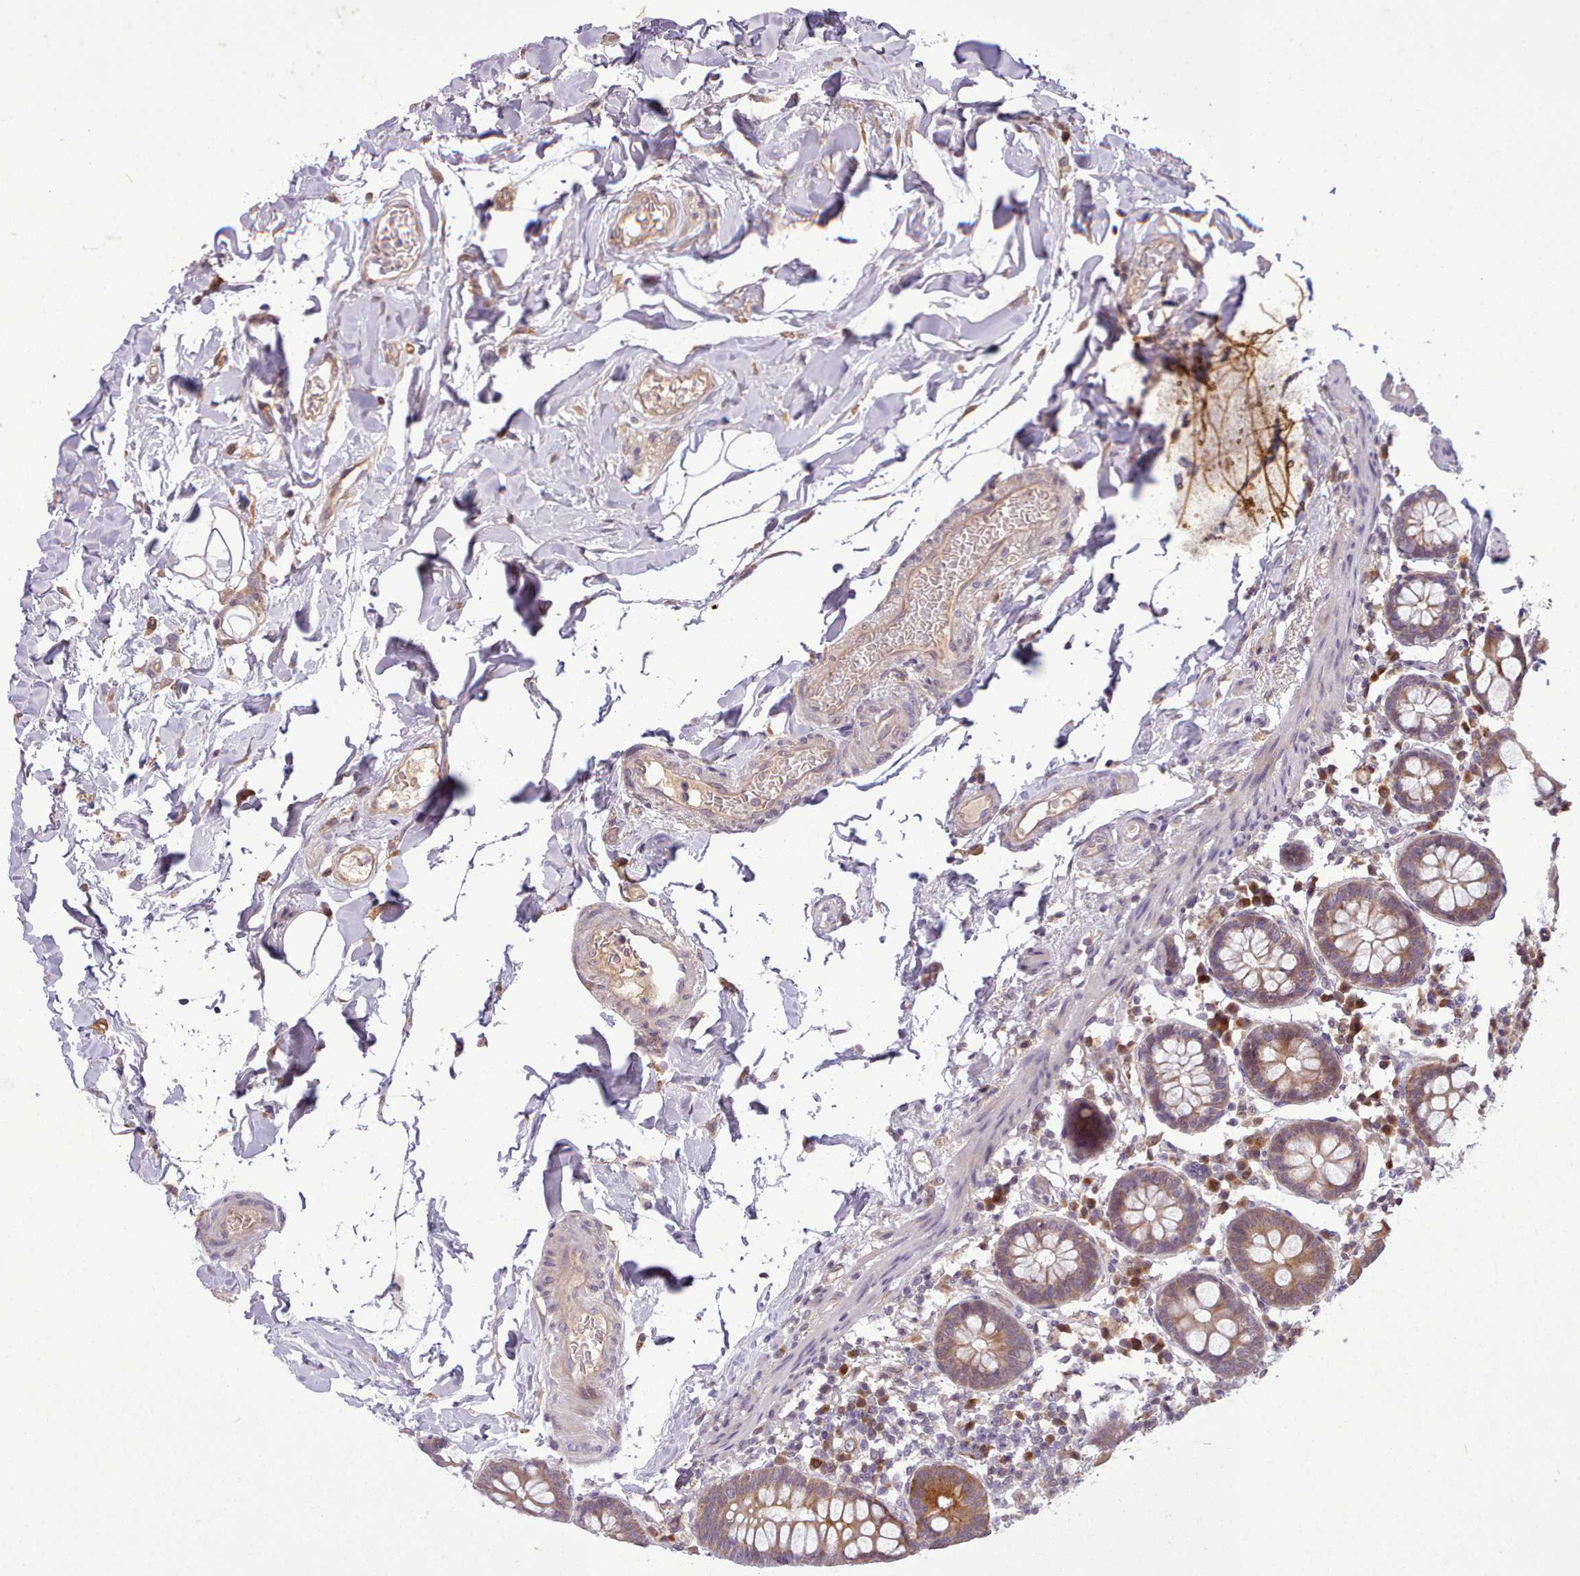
{"staining": {"intensity": "weak", "quantity": ">75%", "location": "cytoplasmic/membranous"}, "tissue": "colon", "cell_type": "Endothelial cells", "image_type": "normal", "snomed": [{"axis": "morphology", "description": "Normal tissue, NOS"}, {"axis": "topography", "description": "Colon"}], "caption": "Immunohistochemistry histopathology image of benign colon: colon stained using immunohistochemistry displays low levels of weak protein expression localized specifically in the cytoplasmic/membranous of endothelial cells, appearing as a cytoplasmic/membranous brown color.", "gene": "NMRK1", "patient": {"sex": "female", "age": 79}}